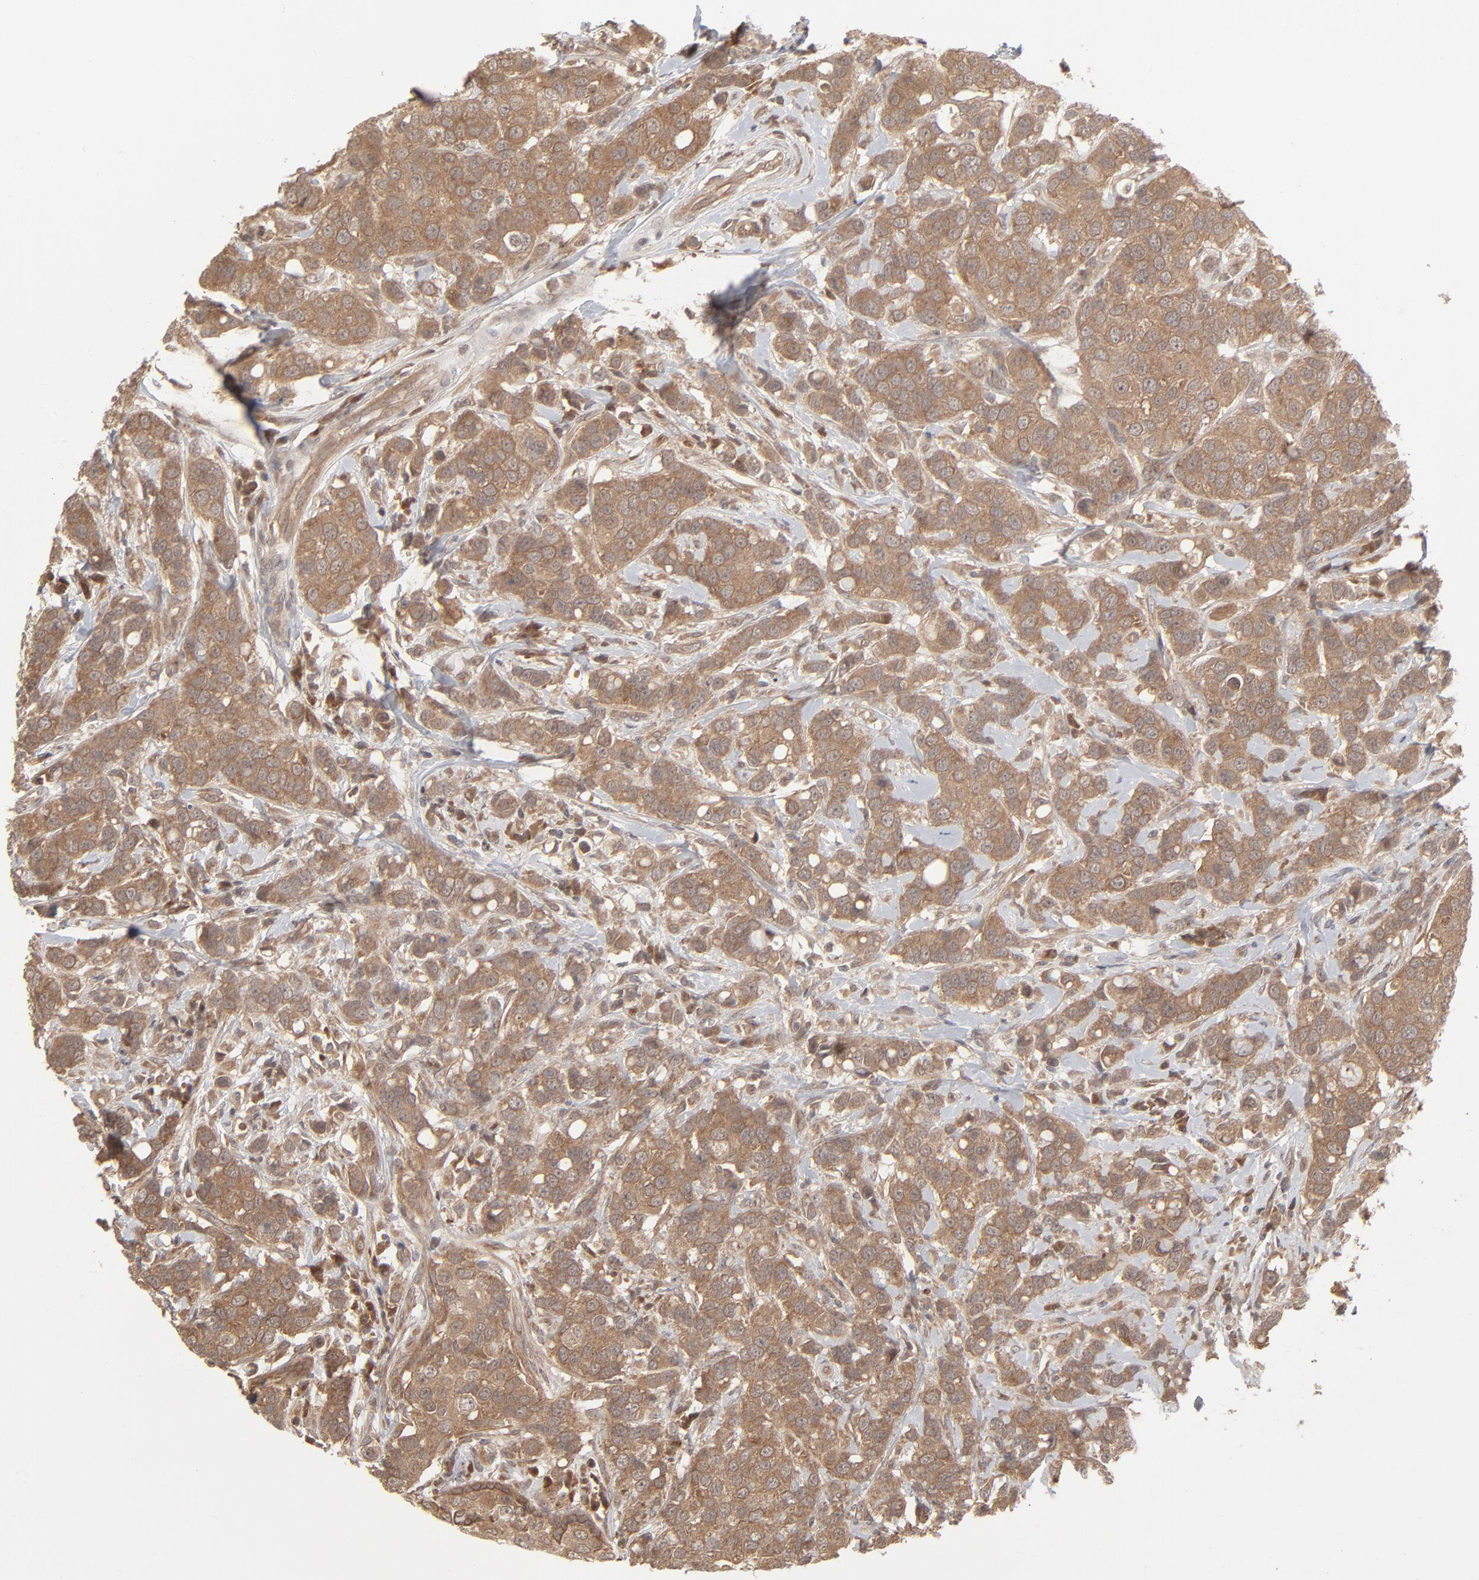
{"staining": {"intensity": "moderate", "quantity": ">75%", "location": "cytoplasmic/membranous"}, "tissue": "breast cancer", "cell_type": "Tumor cells", "image_type": "cancer", "snomed": [{"axis": "morphology", "description": "Duct carcinoma"}, {"axis": "topography", "description": "Breast"}], "caption": "DAB immunohistochemical staining of breast cancer demonstrates moderate cytoplasmic/membranous protein staining in about >75% of tumor cells.", "gene": "SCFD1", "patient": {"sex": "female", "age": 27}}